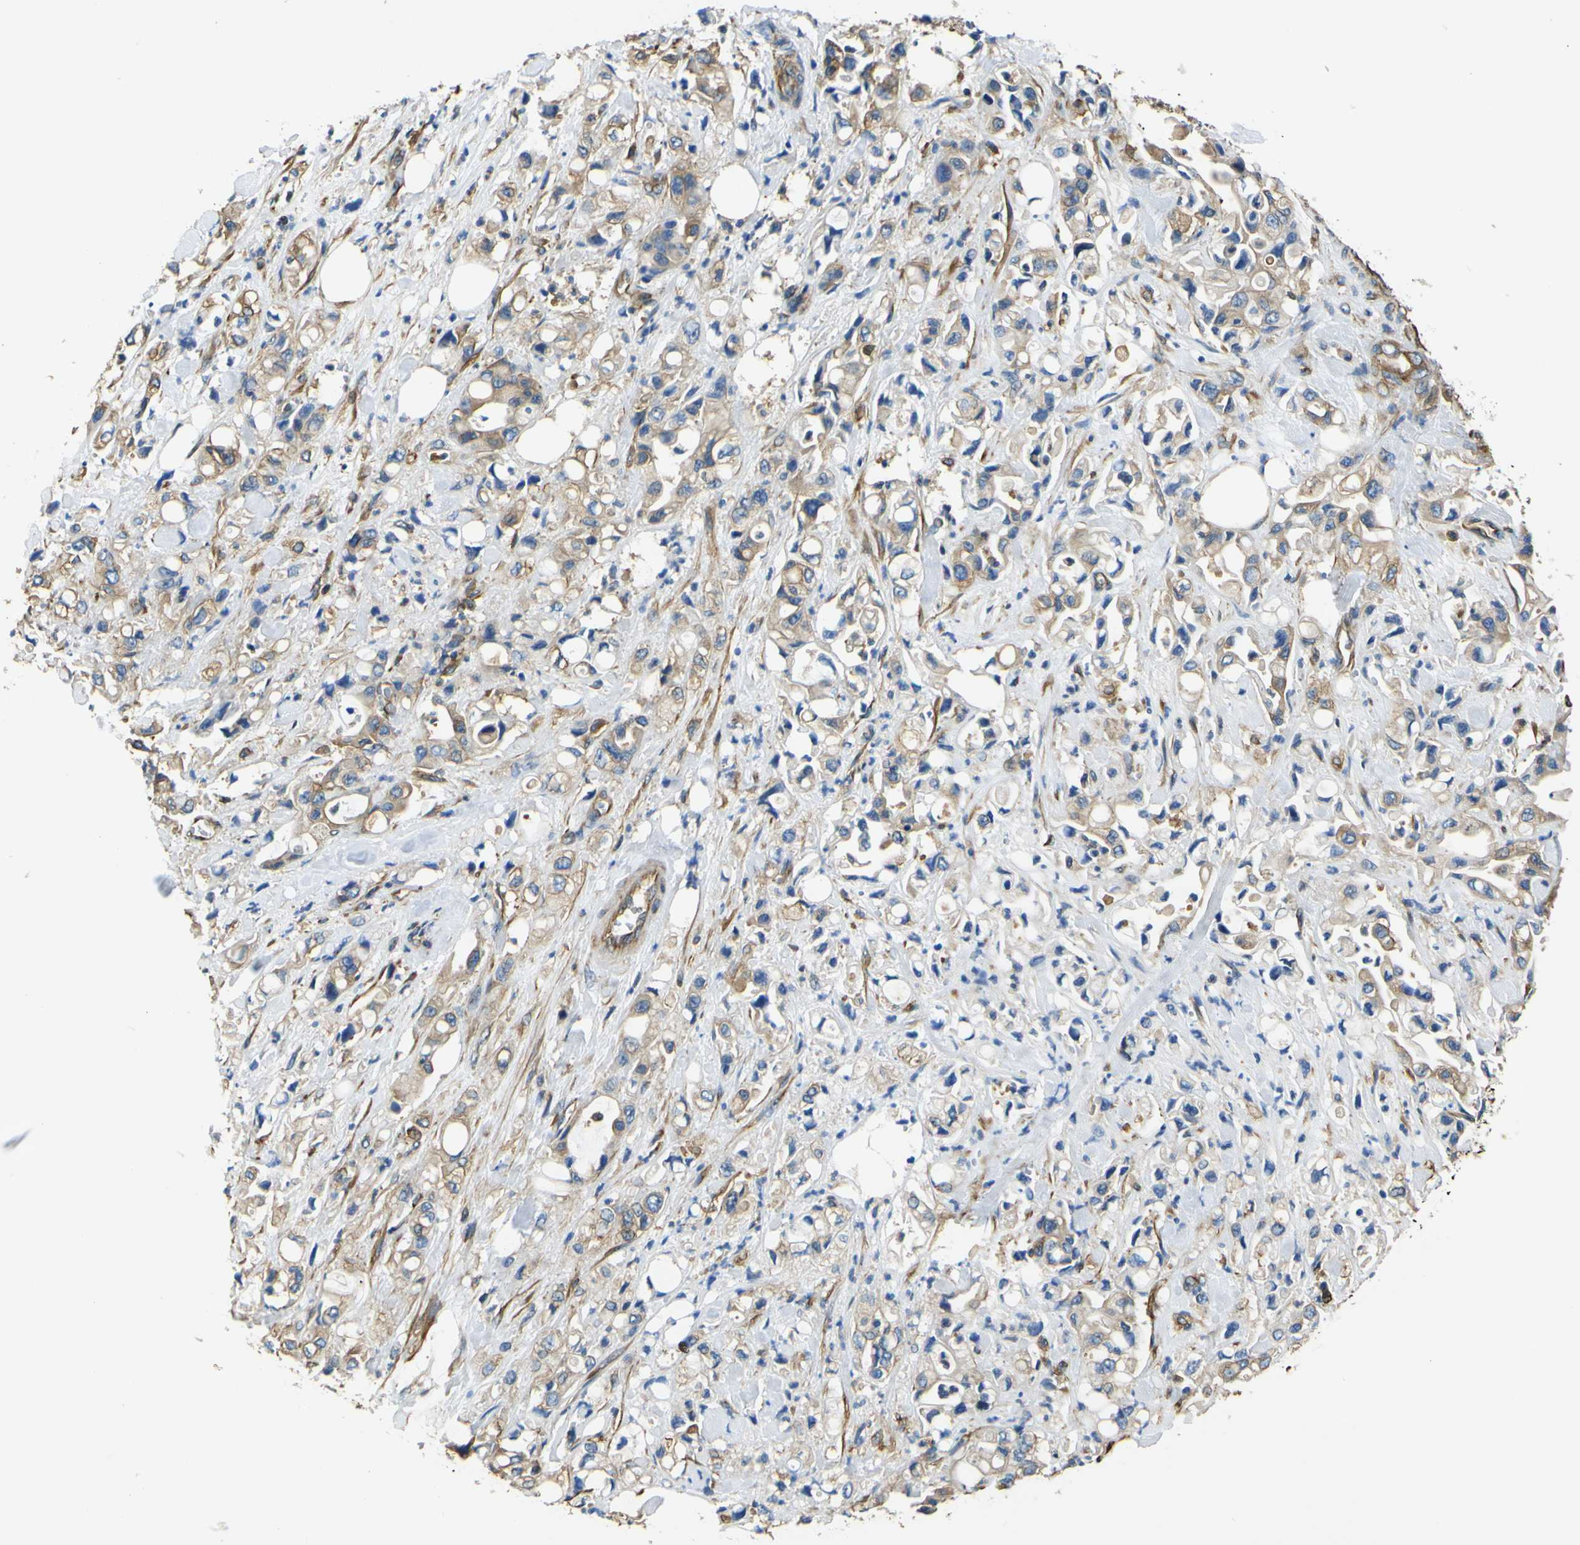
{"staining": {"intensity": "weak", "quantity": ">75%", "location": "cytoplasmic/membranous"}, "tissue": "pancreatic cancer", "cell_type": "Tumor cells", "image_type": "cancer", "snomed": [{"axis": "morphology", "description": "Adenocarcinoma, NOS"}, {"axis": "topography", "description": "Pancreas"}], "caption": "Immunohistochemical staining of pancreatic cancer (adenocarcinoma) displays low levels of weak cytoplasmic/membranous protein expression in approximately >75% of tumor cells. Using DAB (3,3'-diaminobenzidine) (brown) and hematoxylin (blue) stains, captured at high magnification using brightfield microscopy.", "gene": "TUBB", "patient": {"sex": "male", "age": 70}}